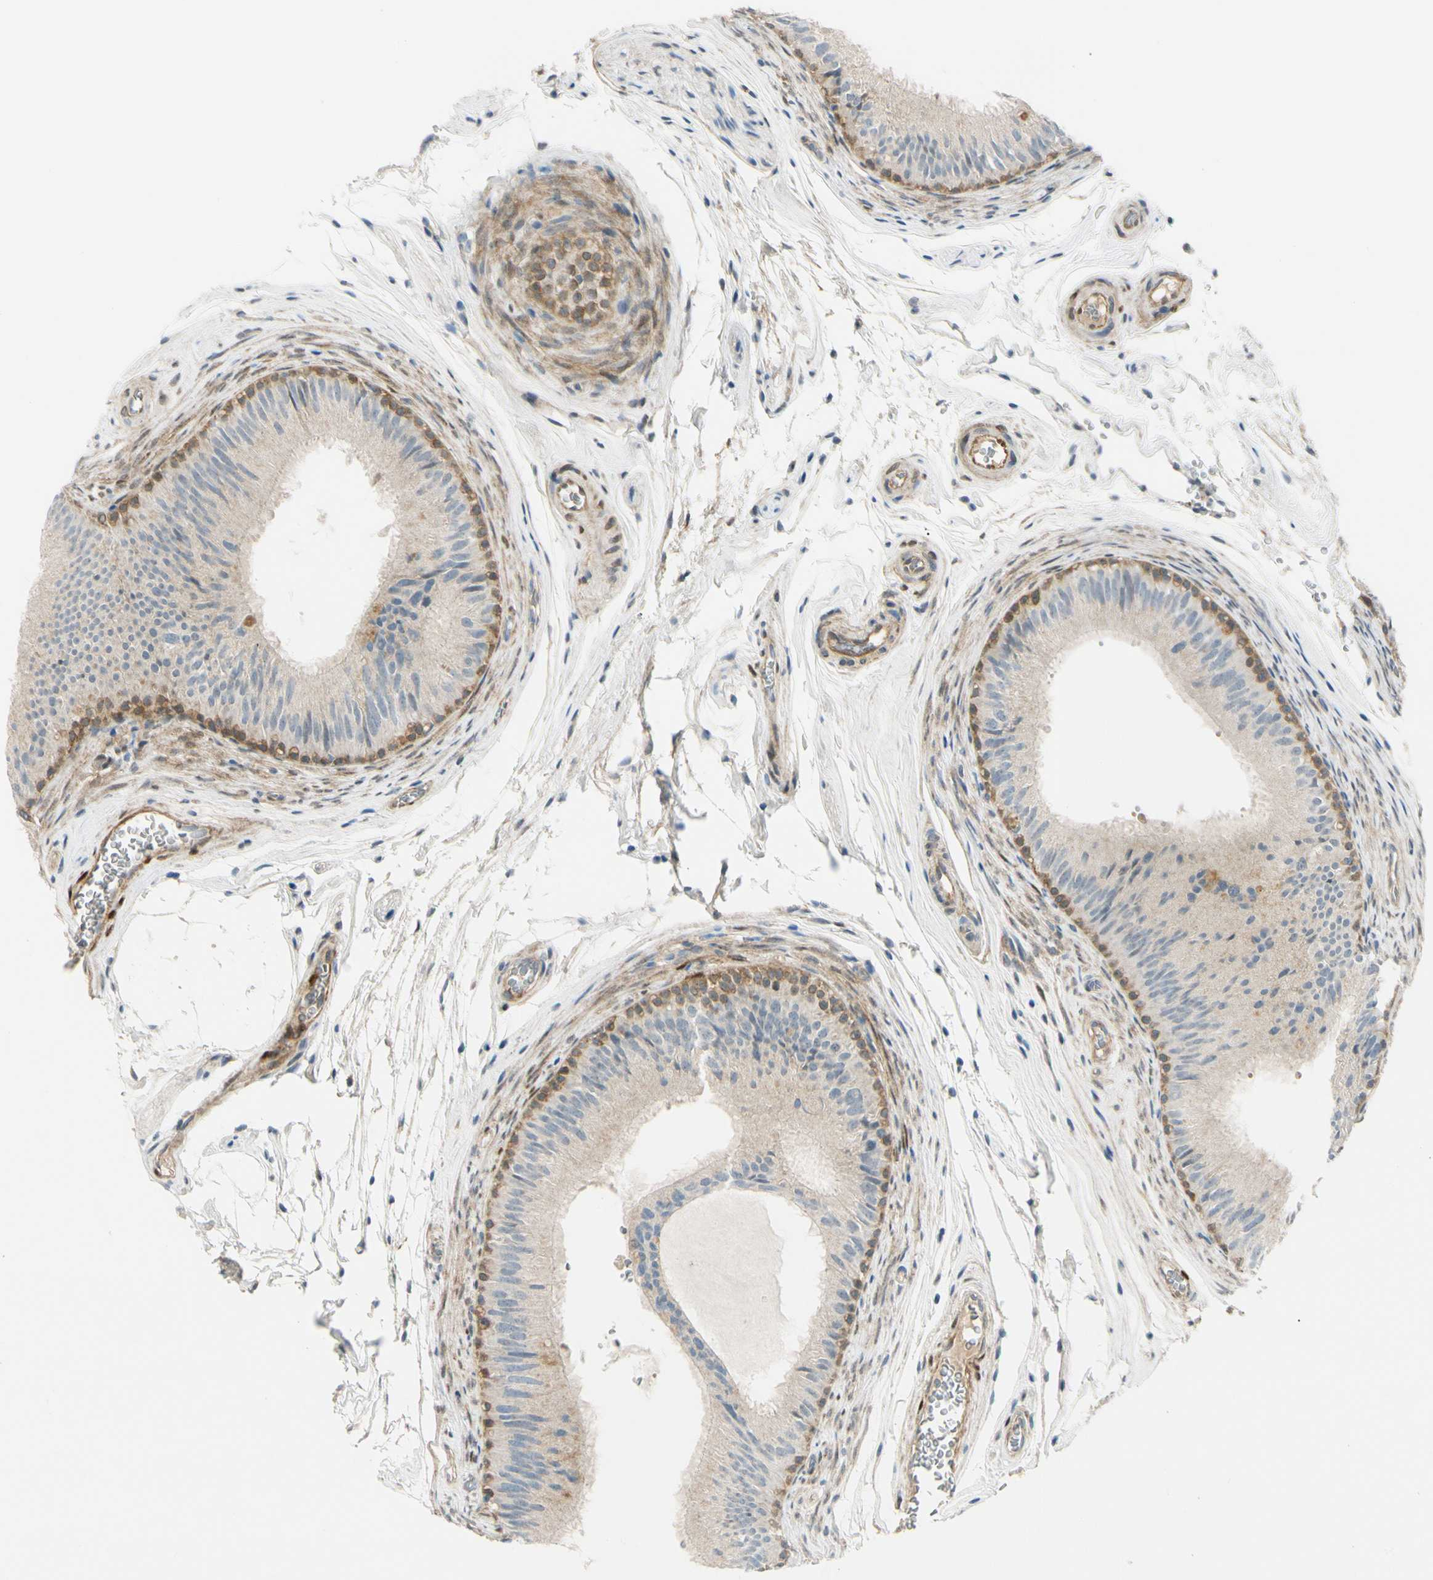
{"staining": {"intensity": "moderate", "quantity": "<25%", "location": "cytoplasmic/membranous"}, "tissue": "epididymis", "cell_type": "Glandular cells", "image_type": "normal", "snomed": [{"axis": "morphology", "description": "Normal tissue, NOS"}, {"axis": "topography", "description": "Epididymis"}], "caption": "Protein analysis of benign epididymis exhibits moderate cytoplasmic/membranous staining in about <25% of glandular cells.", "gene": "FHL2", "patient": {"sex": "male", "age": 36}}